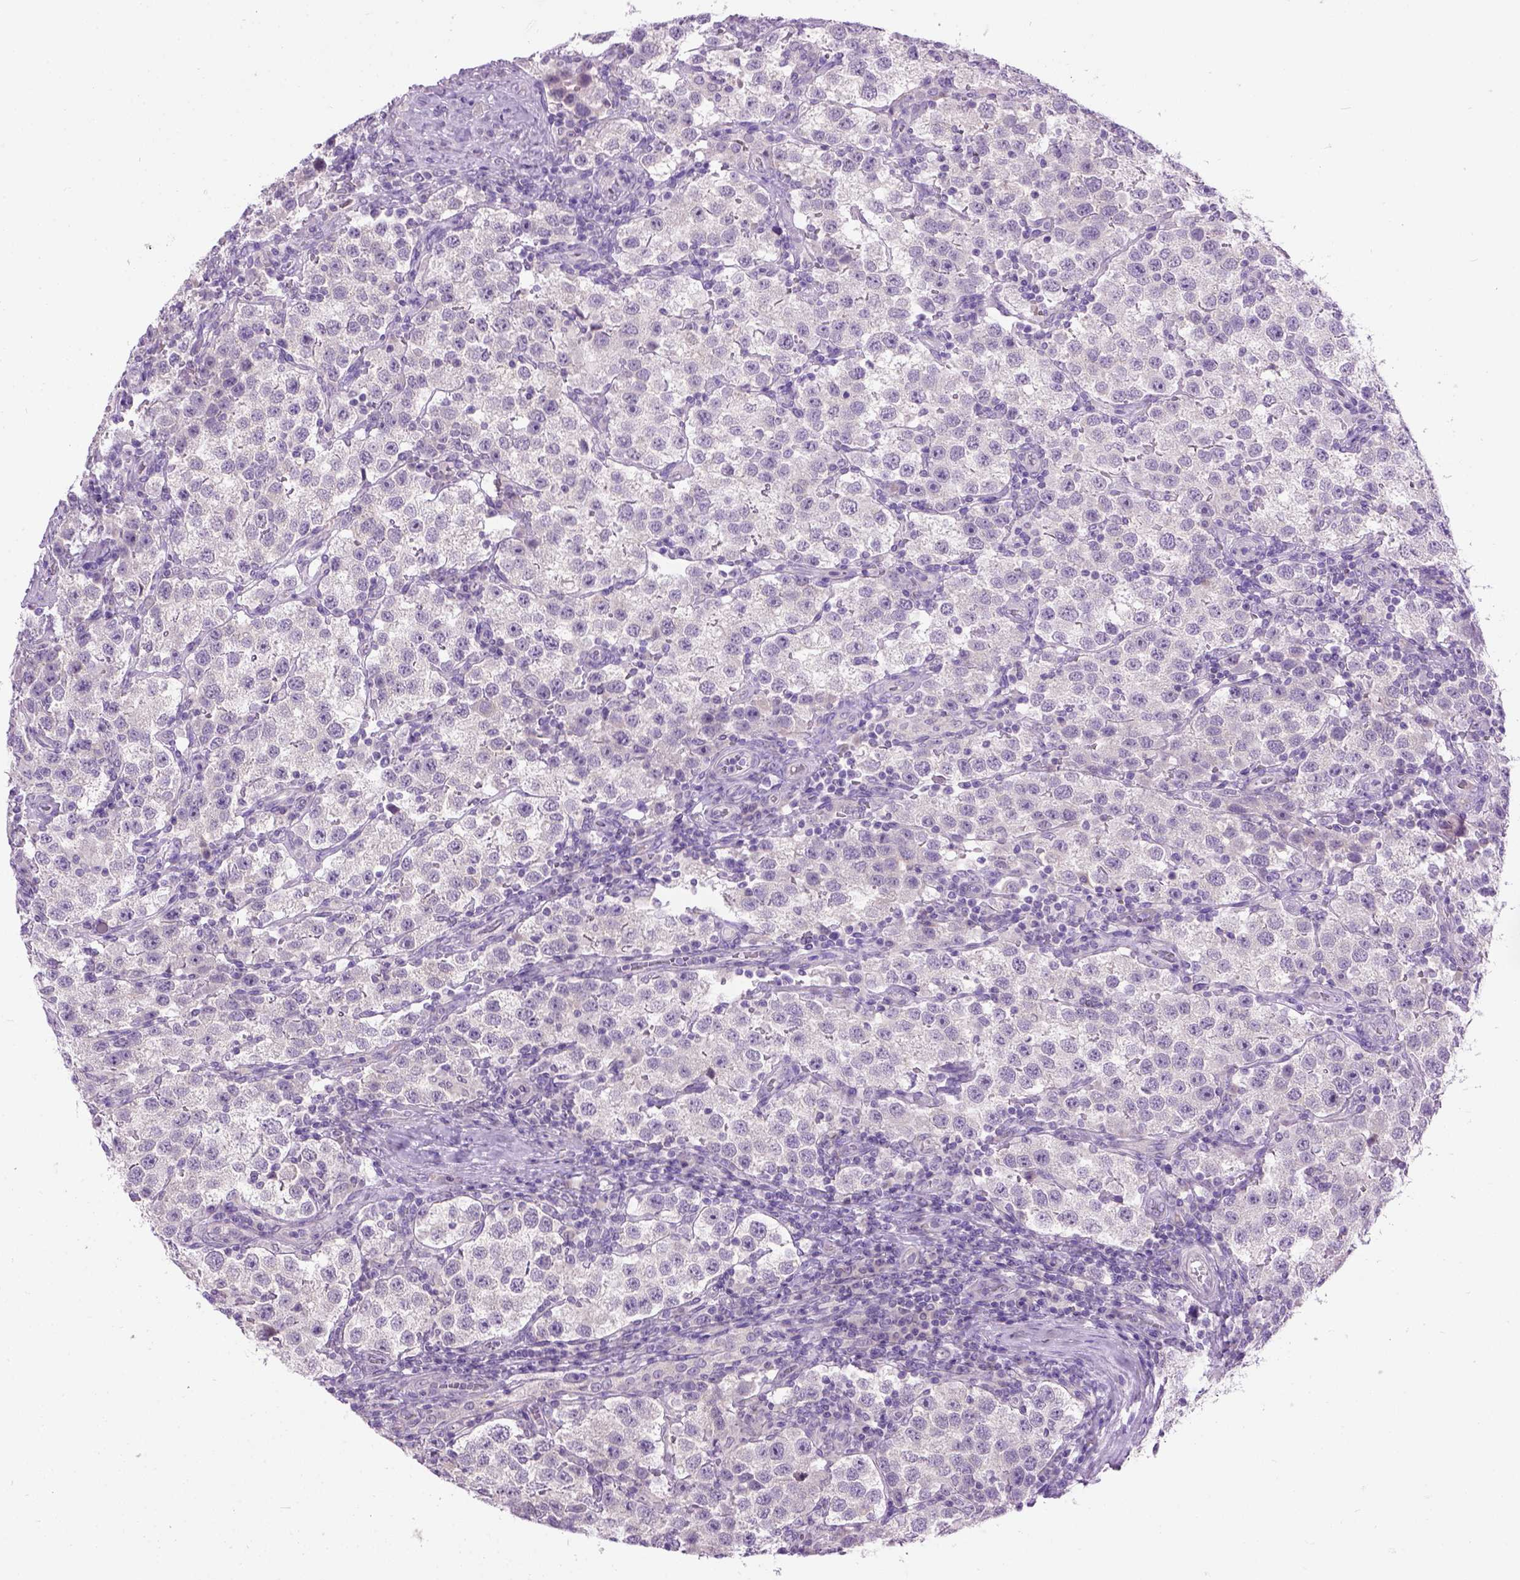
{"staining": {"intensity": "negative", "quantity": "none", "location": "none"}, "tissue": "testis cancer", "cell_type": "Tumor cells", "image_type": "cancer", "snomed": [{"axis": "morphology", "description": "Seminoma, NOS"}, {"axis": "topography", "description": "Testis"}], "caption": "Immunohistochemistry of testis seminoma reveals no positivity in tumor cells. Brightfield microscopy of immunohistochemistry stained with DAB (3,3'-diaminobenzidine) (brown) and hematoxylin (blue), captured at high magnification.", "gene": "MAPT", "patient": {"sex": "male", "age": 37}}